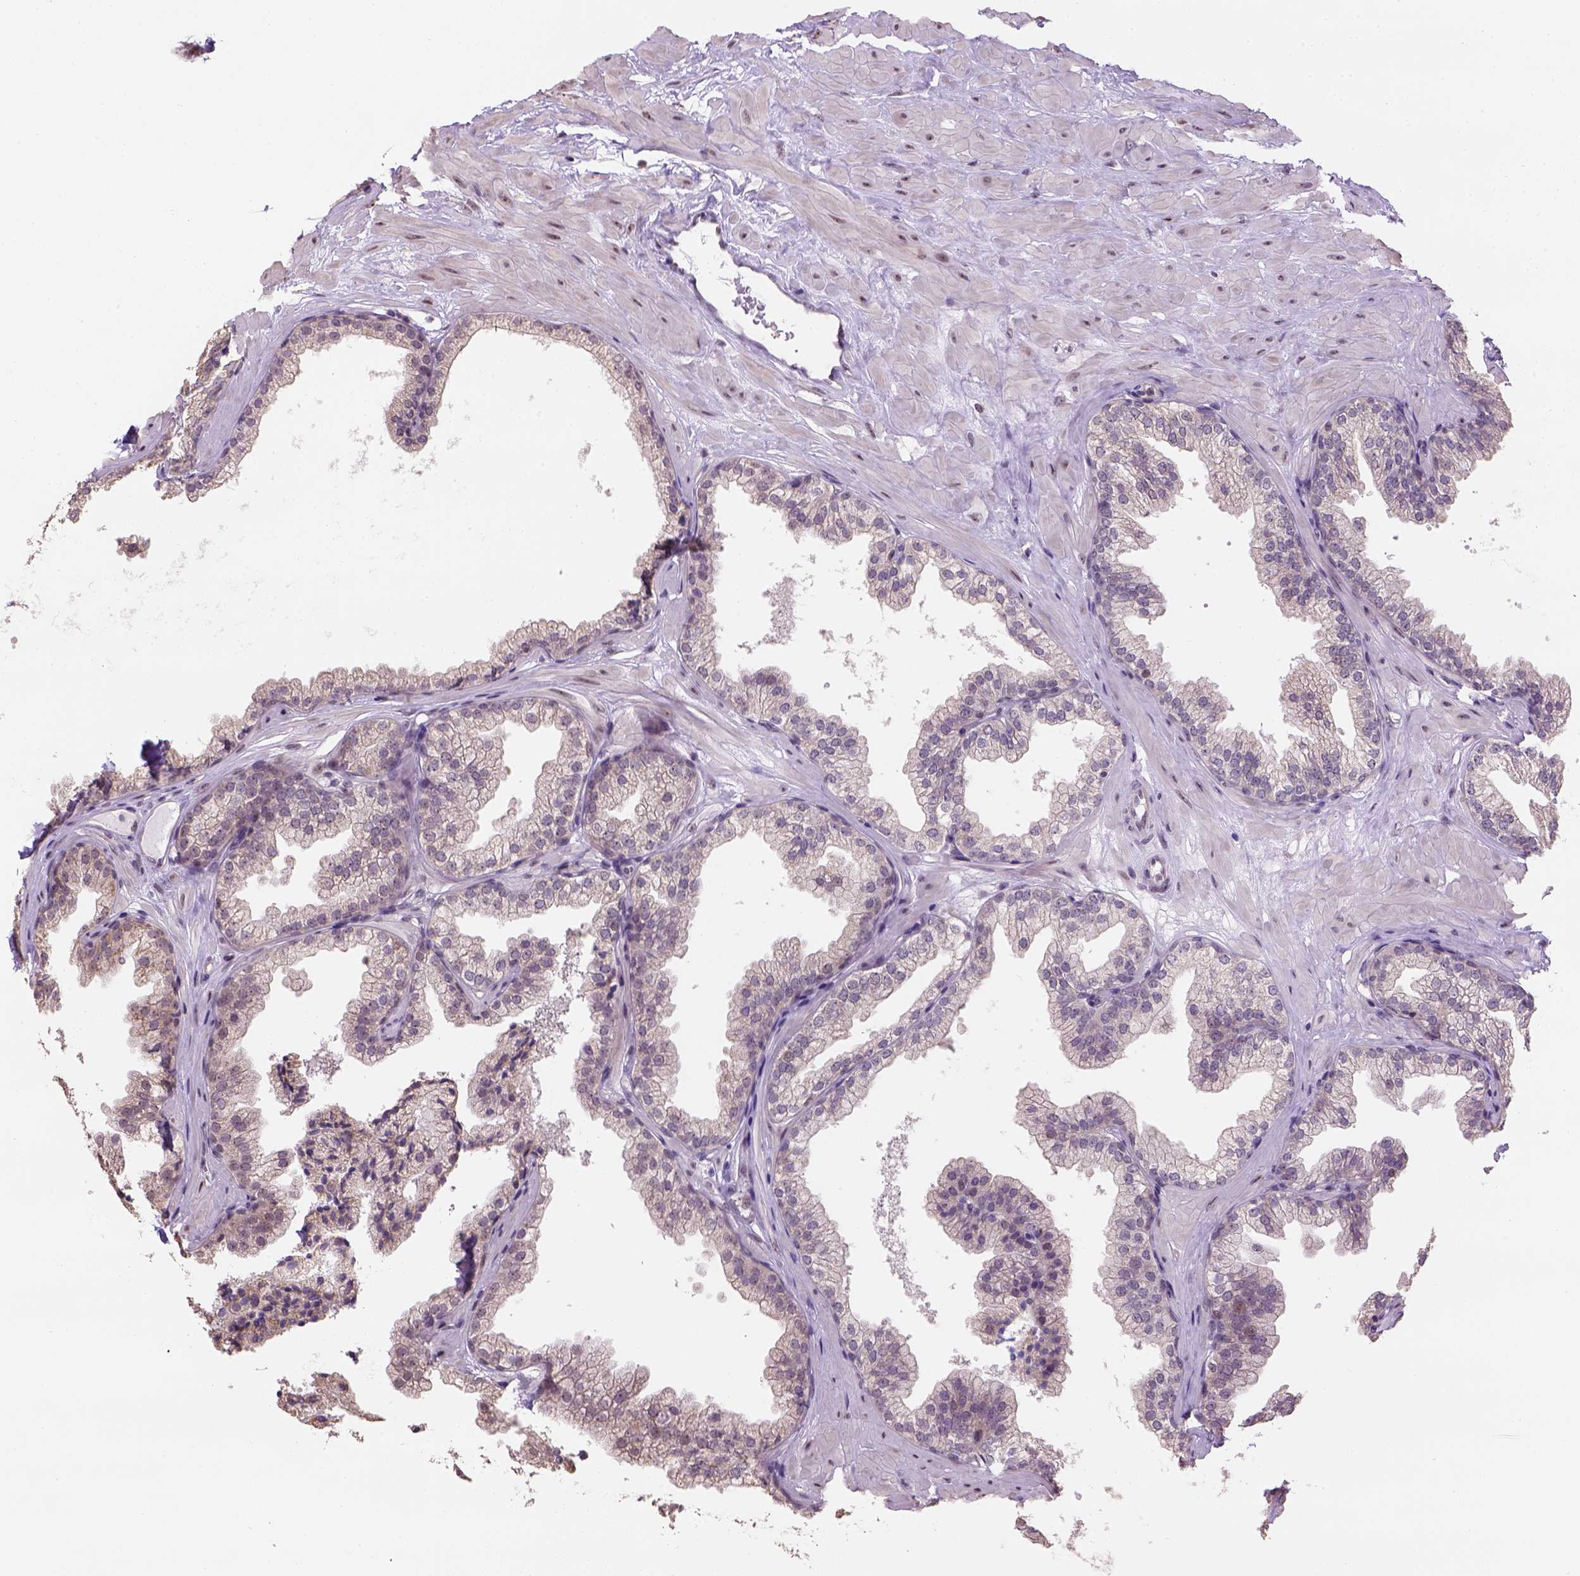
{"staining": {"intensity": "weak", "quantity": "<25%", "location": "nuclear"}, "tissue": "prostate", "cell_type": "Glandular cells", "image_type": "normal", "snomed": [{"axis": "morphology", "description": "Normal tissue, NOS"}, {"axis": "topography", "description": "Prostate"}], "caption": "High magnification brightfield microscopy of benign prostate stained with DAB (brown) and counterstained with hematoxylin (blue): glandular cells show no significant expression. (DAB IHC, high magnification).", "gene": "DDX50", "patient": {"sex": "male", "age": 37}}